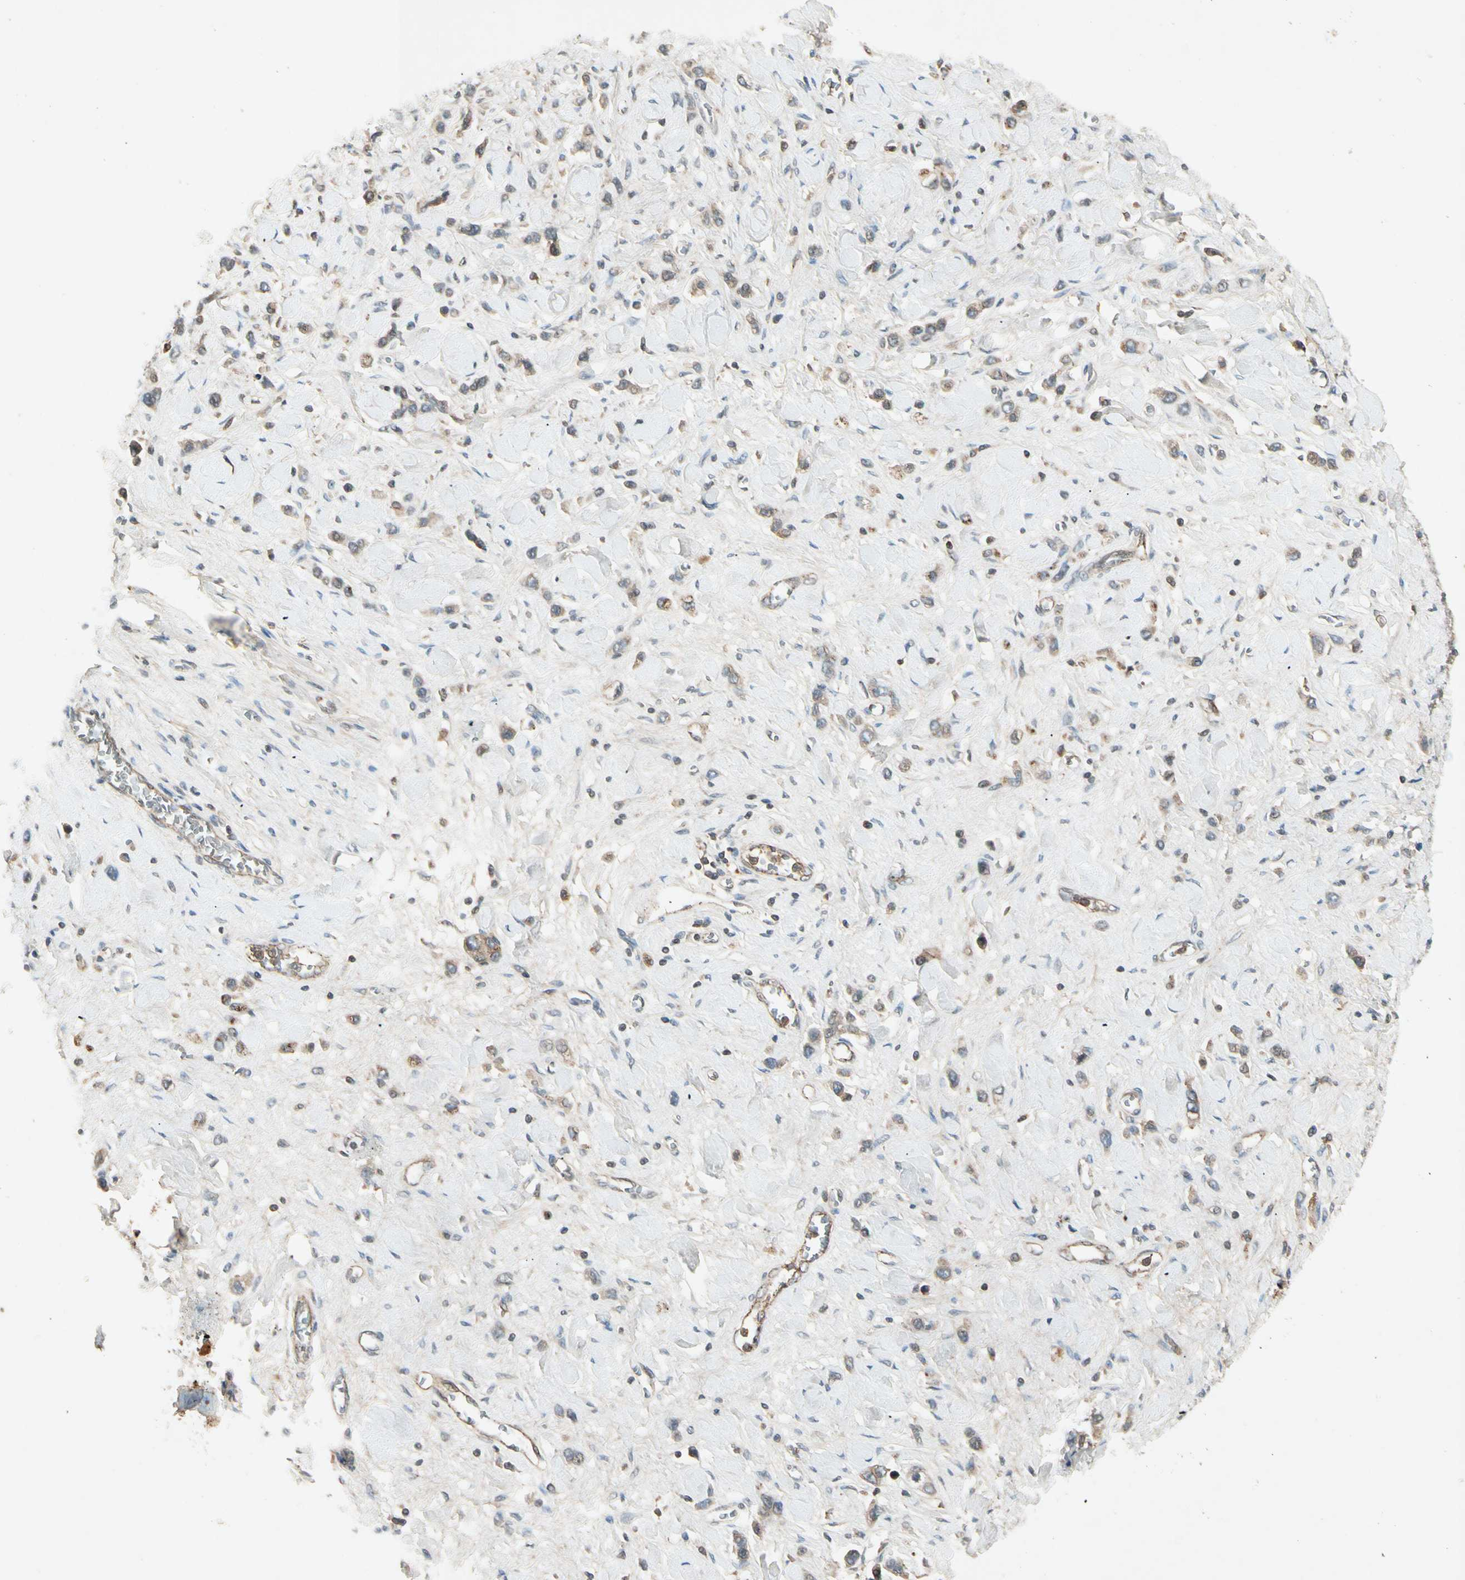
{"staining": {"intensity": "moderate", "quantity": ">75%", "location": "cytoplasmic/membranous"}, "tissue": "stomach cancer", "cell_type": "Tumor cells", "image_type": "cancer", "snomed": [{"axis": "morphology", "description": "Normal tissue, NOS"}, {"axis": "morphology", "description": "Adenocarcinoma, NOS"}, {"axis": "topography", "description": "Stomach, upper"}, {"axis": "topography", "description": "Stomach"}], "caption": "Human adenocarcinoma (stomach) stained with a brown dye displays moderate cytoplasmic/membranous positive positivity in approximately >75% of tumor cells.", "gene": "FLOT1", "patient": {"sex": "female", "age": 65}}